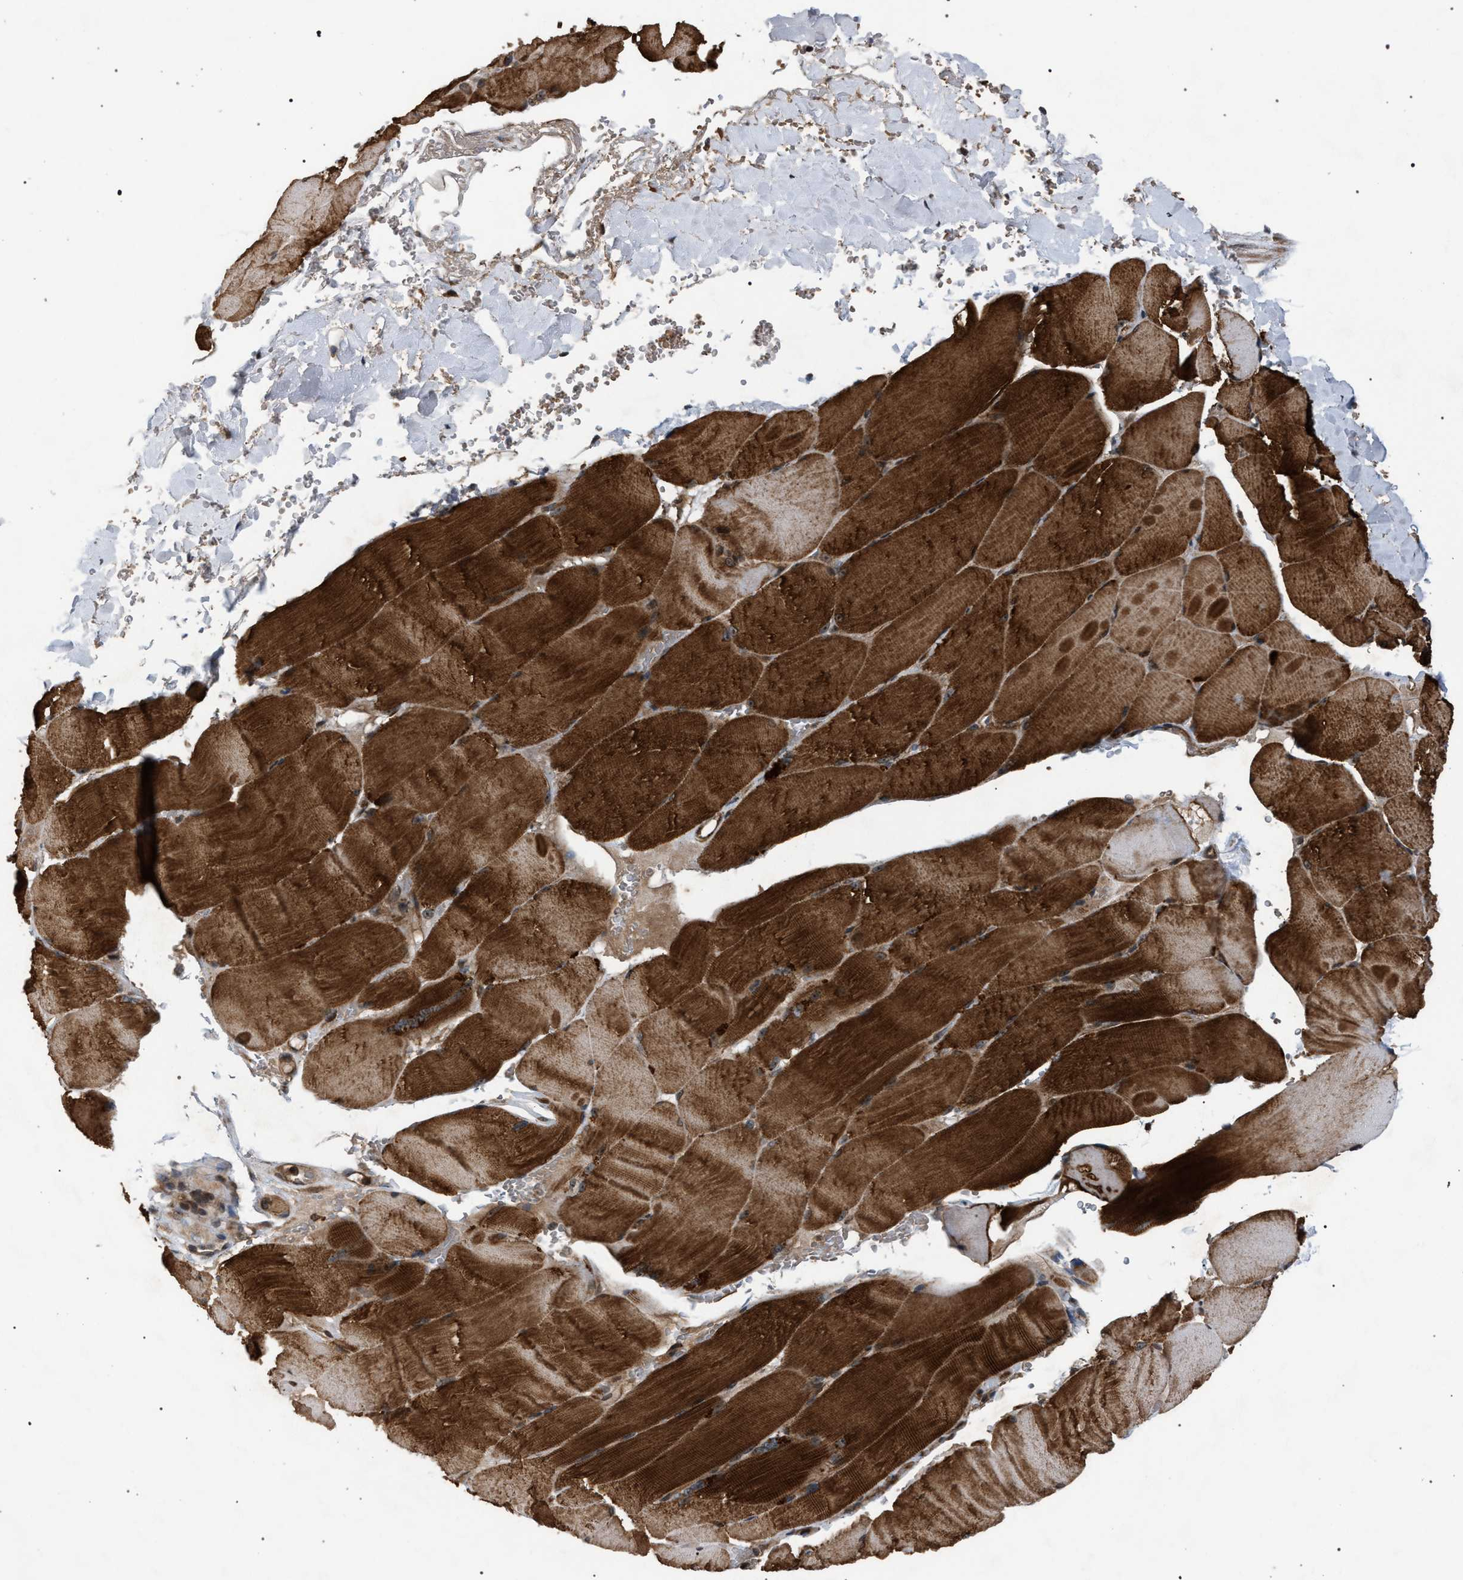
{"staining": {"intensity": "strong", "quantity": ">75%", "location": "cytoplasmic/membranous"}, "tissue": "skeletal muscle", "cell_type": "Myocytes", "image_type": "normal", "snomed": [{"axis": "morphology", "description": "Normal tissue, NOS"}, {"axis": "topography", "description": "Skin"}, {"axis": "topography", "description": "Skeletal muscle"}], "caption": "A high-resolution micrograph shows immunohistochemistry (IHC) staining of benign skeletal muscle, which reveals strong cytoplasmic/membranous positivity in about >75% of myocytes. The protein of interest is shown in brown color, while the nuclei are stained blue.", "gene": "IRAK4", "patient": {"sex": "male", "age": 83}}